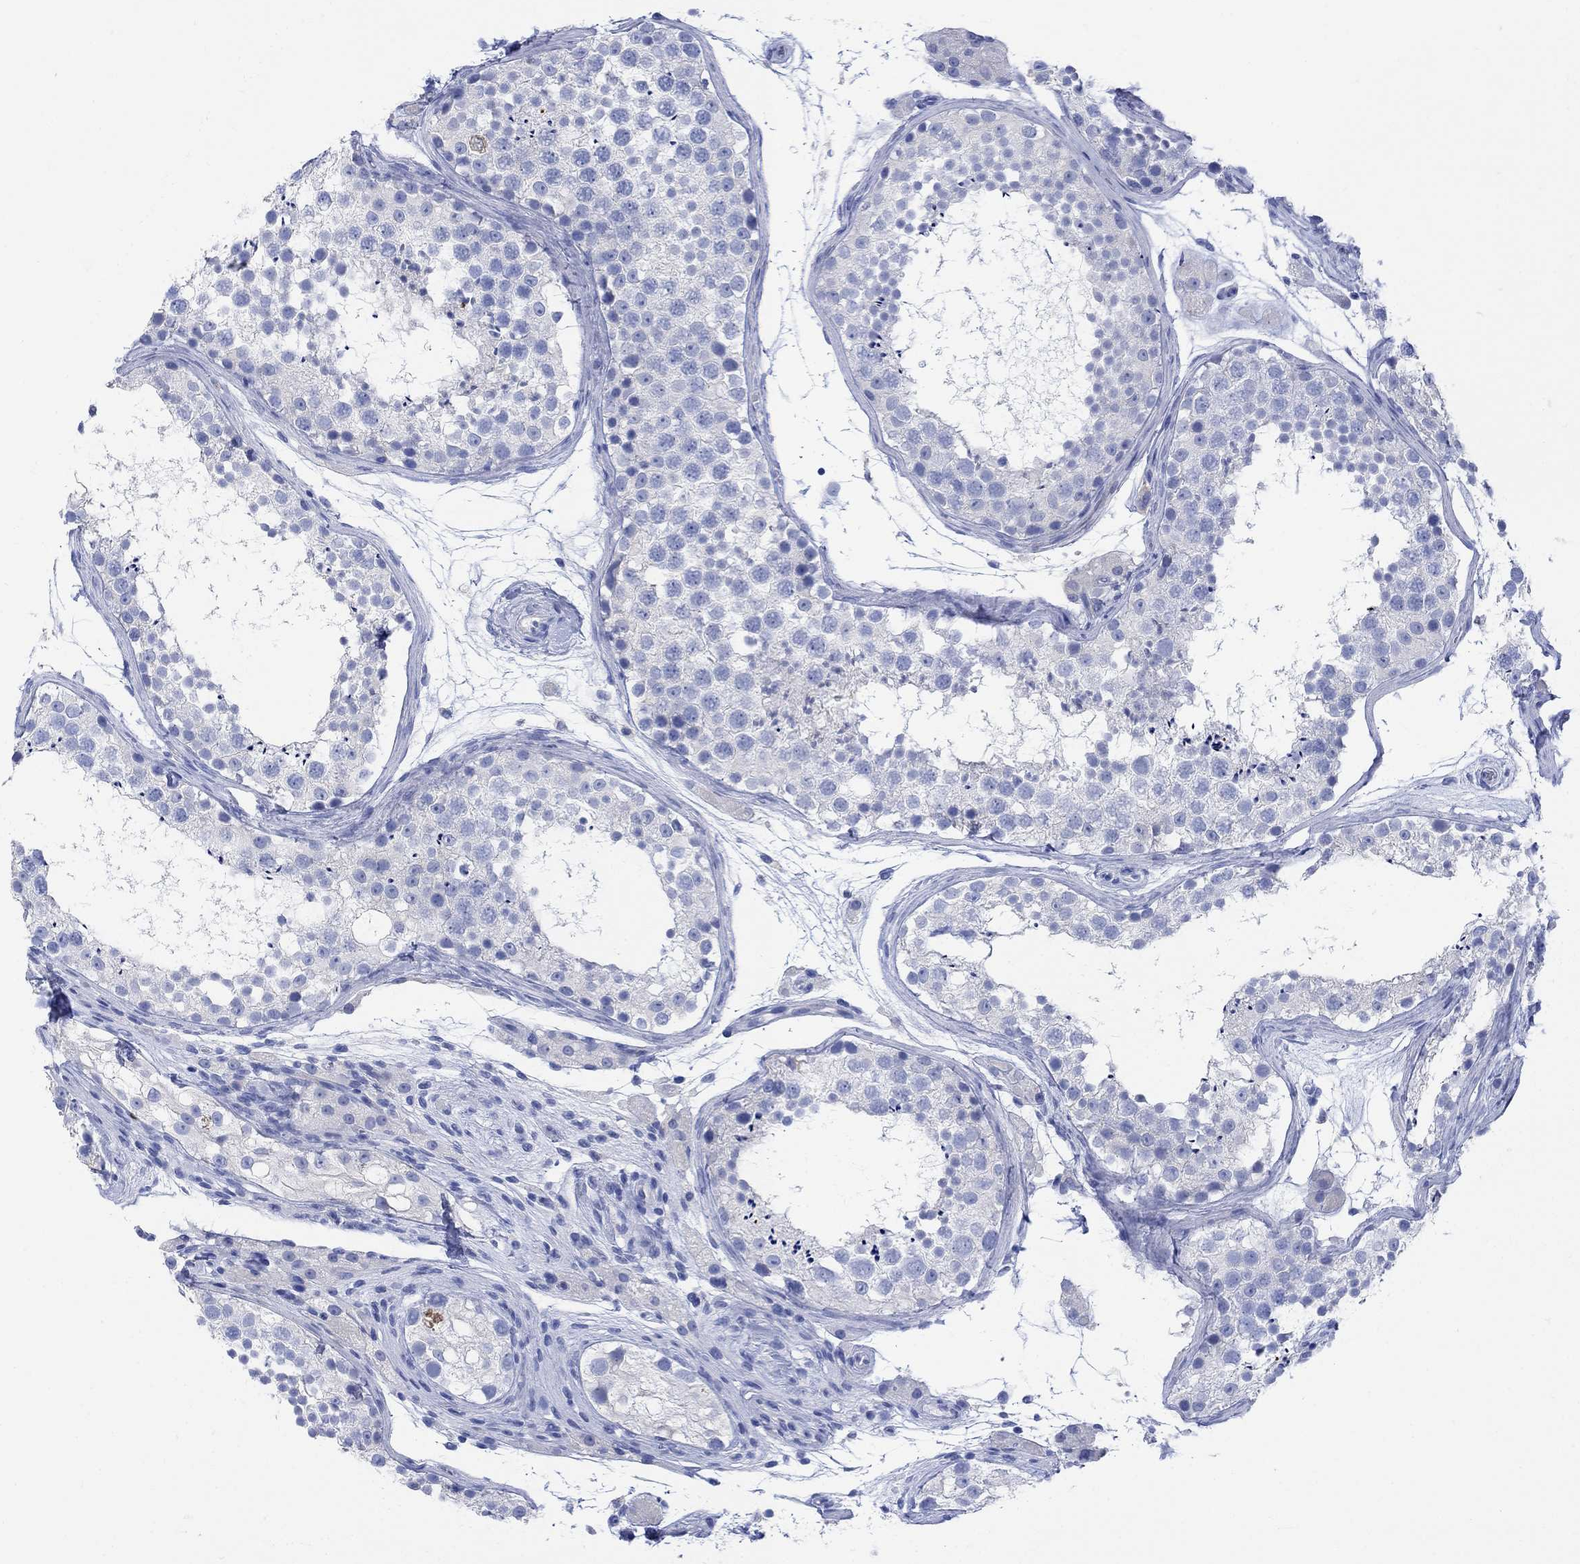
{"staining": {"intensity": "negative", "quantity": "none", "location": "none"}, "tissue": "testis", "cell_type": "Cells in seminiferous ducts", "image_type": "normal", "snomed": [{"axis": "morphology", "description": "Normal tissue, NOS"}, {"axis": "topography", "description": "Testis"}], "caption": "Cells in seminiferous ducts show no significant staining in normal testis.", "gene": "MYL1", "patient": {"sex": "male", "age": 41}}